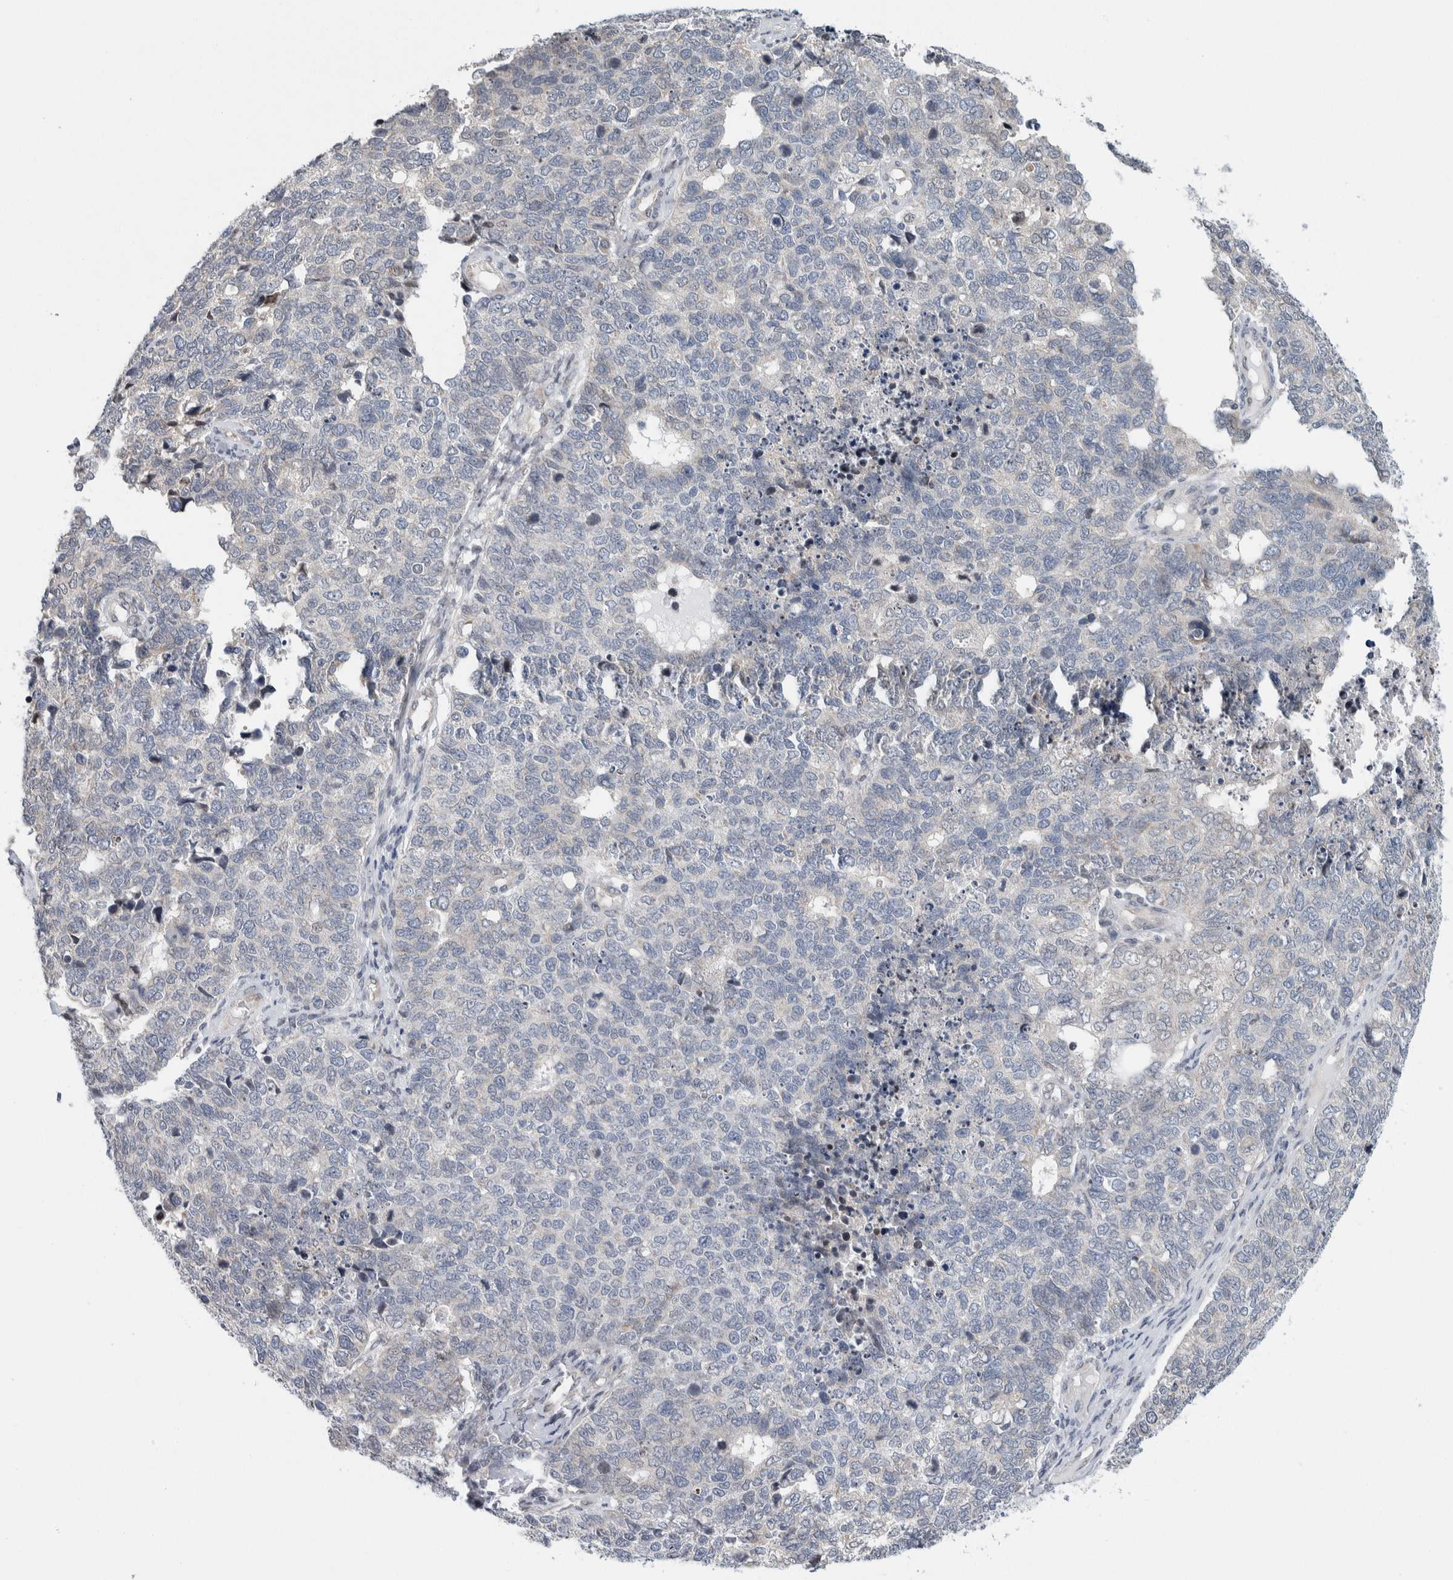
{"staining": {"intensity": "negative", "quantity": "none", "location": "none"}, "tissue": "cervical cancer", "cell_type": "Tumor cells", "image_type": "cancer", "snomed": [{"axis": "morphology", "description": "Squamous cell carcinoma, NOS"}, {"axis": "topography", "description": "Cervix"}], "caption": "There is no significant staining in tumor cells of squamous cell carcinoma (cervical).", "gene": "NEUROD1", "patient": {"sex": "female", "age": 63}}